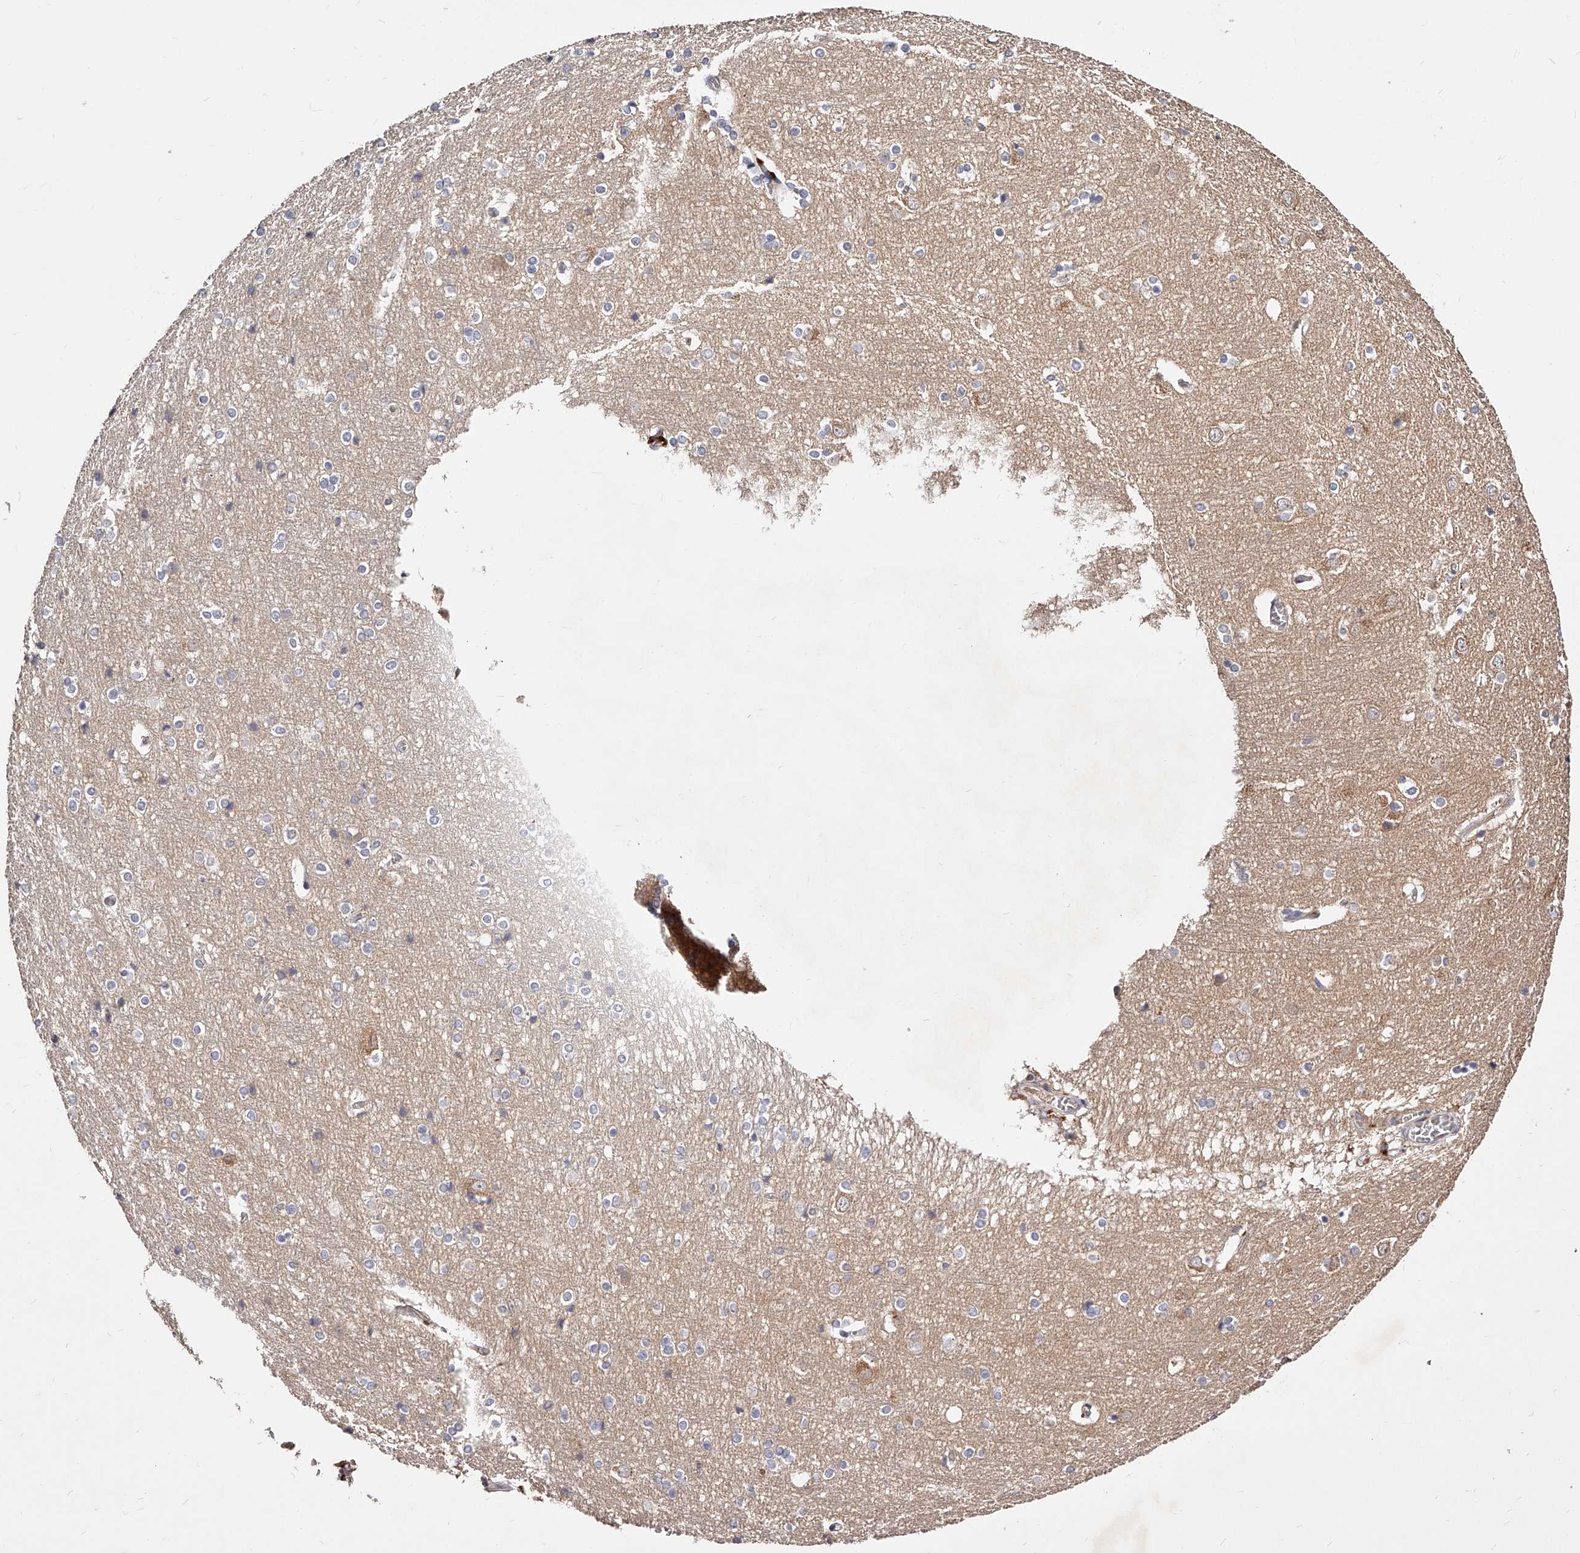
{"staining": {"intensity": "weak", "quantity": "25%-75%", "location": "cytoplasmic/membranous"}, "tissue": "cerebral cortex", "cell_type": "Endothelial cells", "image_type": "normal", "snomed": [{"axis": "morphology", "description": "Normal tissue, NOS"}, {"axis": "topography", "description": "Cerebral cortex"}], "caption": "Immunohistochemical staining of normal cerebral cortex shows weak cytoplasmic/membranous protein expression in approximately 25%-75% of endothelial cells. The staining was performed using DAB, with brown indicating positive protein expression. Nuclei are stained blue with hematoxylin.", "gene": "PHACTR1", "patient": {"sex": "male", "age": 54}}